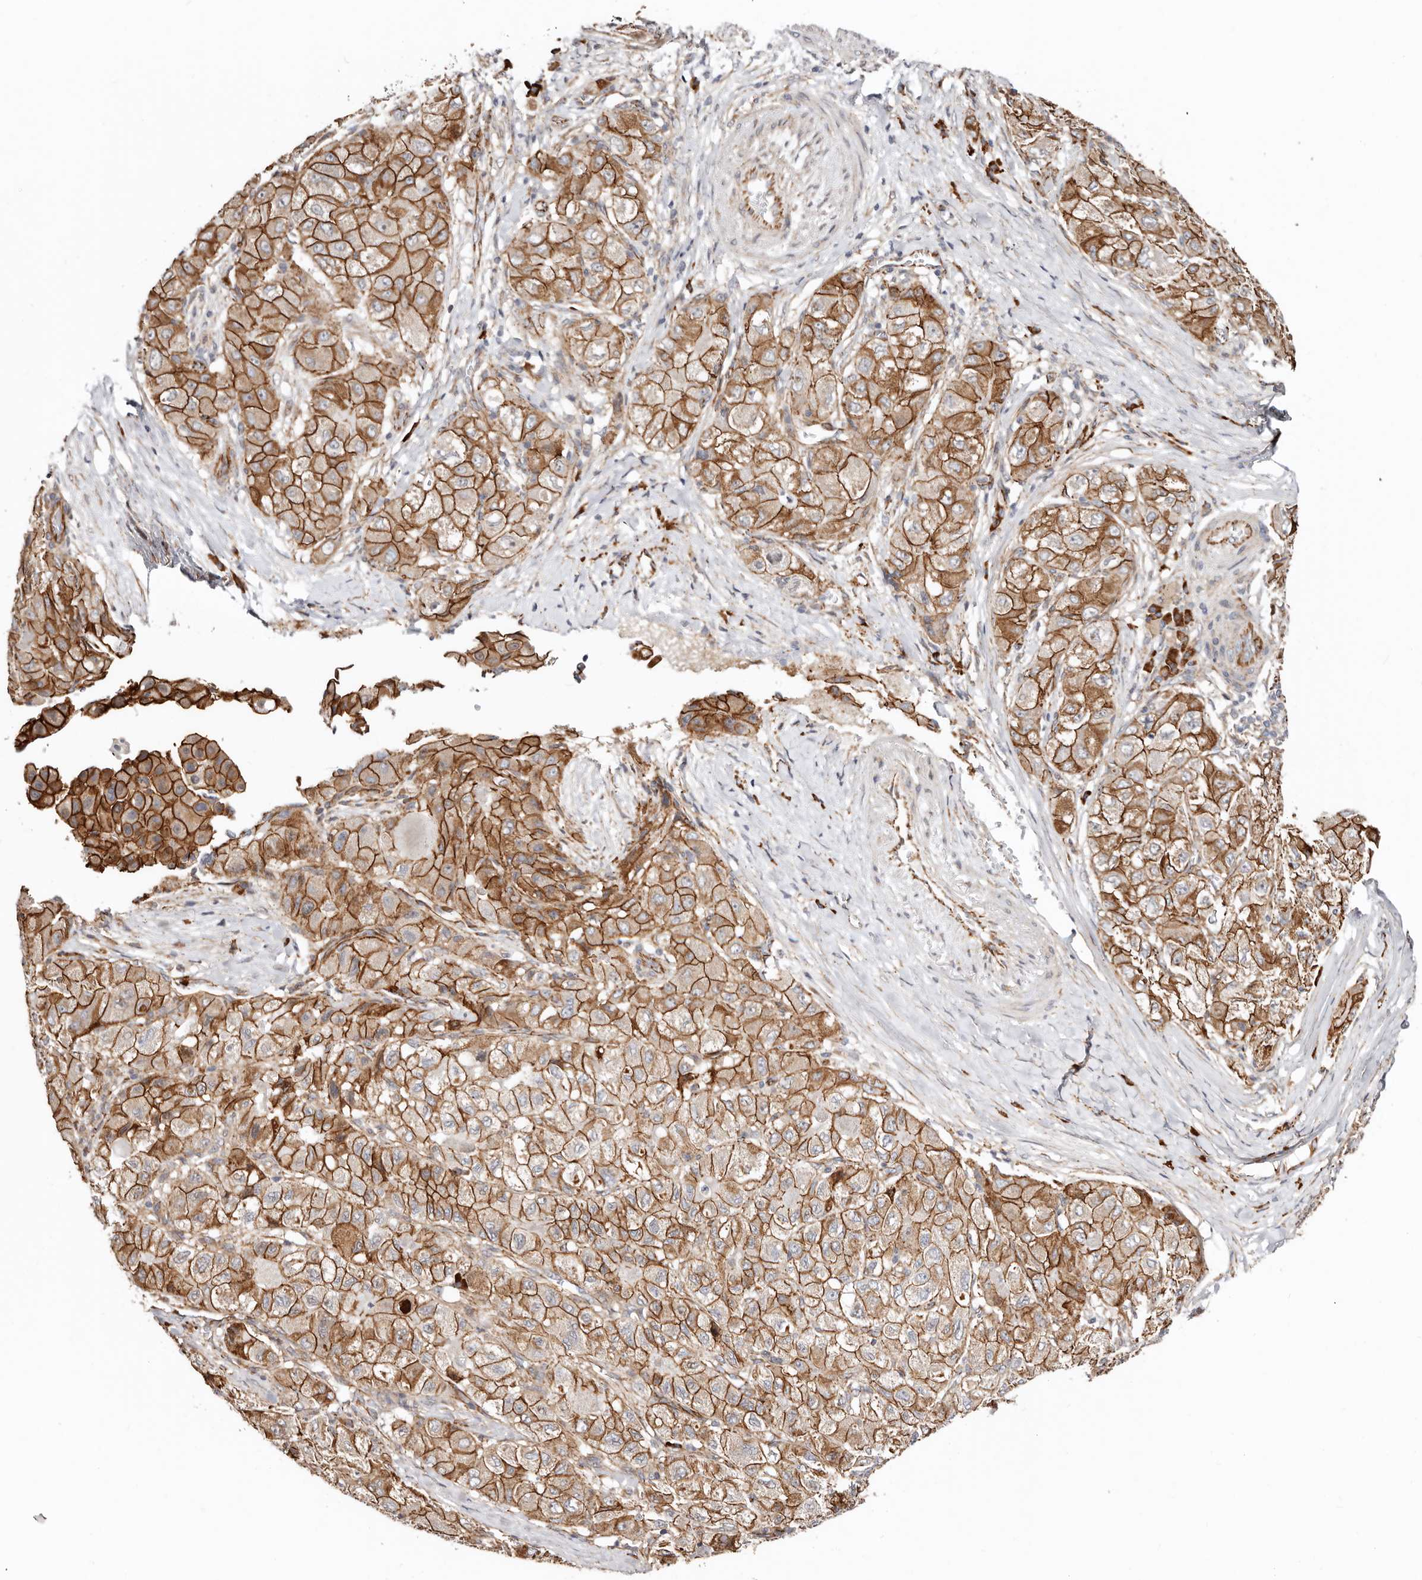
{"staining": {"intensity": "strong", "quantity": ">75%", "location": "cytoplasmic/membranous"}, "tissue": "liver cancer", "cell_type": "Tumor cells", "image_type": "cancer", "snomed": [{"axis": "morphology", "description": "Carcinoma, Hepatocellular, NOS"}, {"axis": "topography", "description": "Liver"}], "caption": "Liver hepatocellular carcinoma stained with DAB immunohistochemistry reveals high levels of strong cytoplasmic/membranous expression in approximately >75% of tumor cells. Using DAB (brown) and hematoxylin (blue) stains, captured at high magnification using brightfield microscopy.", "gene": "CTNNB1", "patient": {"sex": "male", "age": 80}}